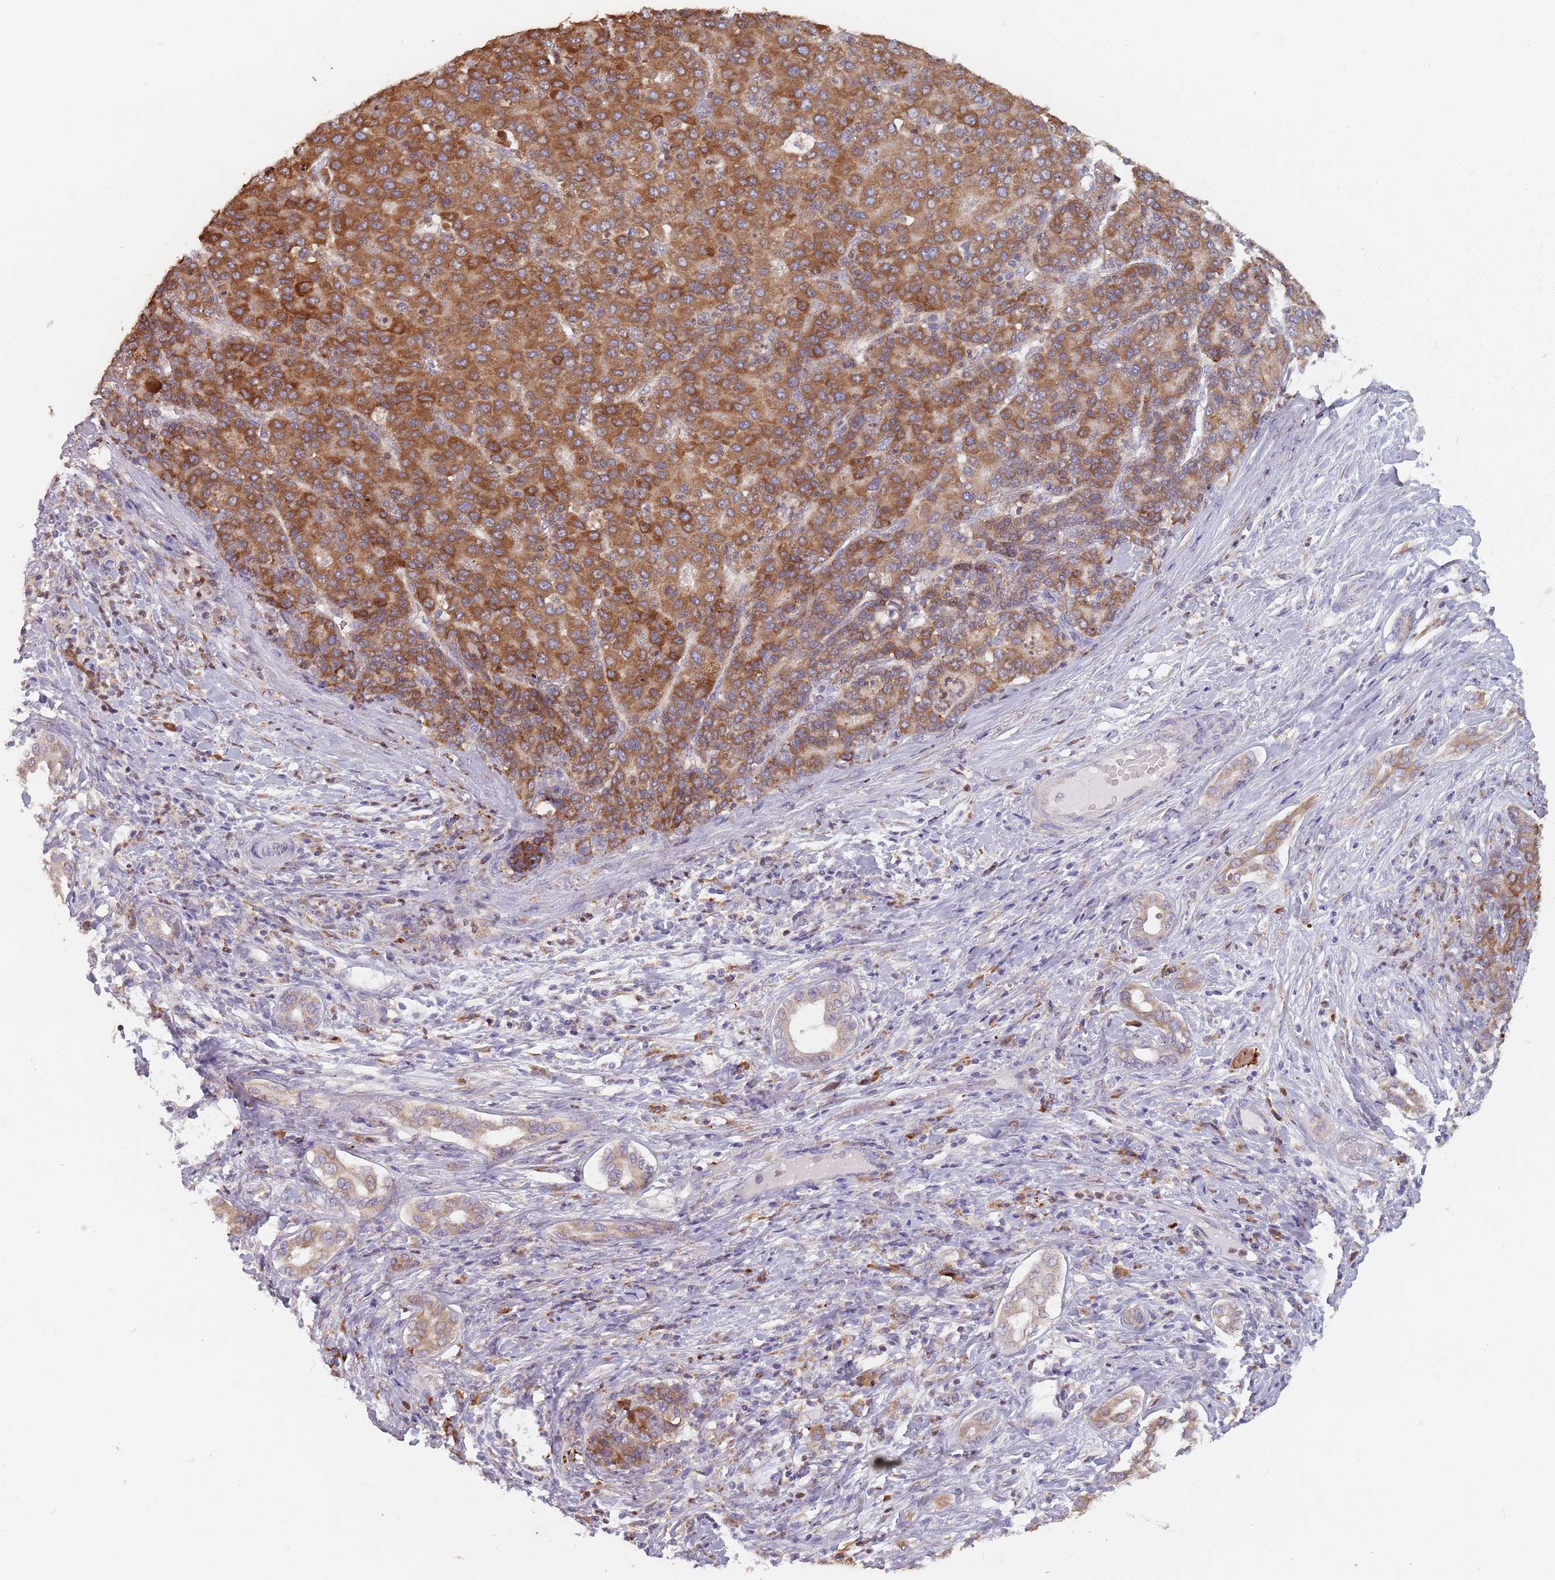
{"staining": {"intensity": "strong", "quantity": ">75%", "location": "cytoplasmic/membranous"}, "tissue": "liver cancer", "cell_type": "Tumor cells", "image_type": "cancer", "snomed": [{"axis": "morphology", "description": "Carcinoma, Hepatocellular, NOS"}, {"axis": "topography", "description": "Liver"}], "caption": "Strong cytoplasmic/membranous protein staining is identified in approximately >75% of tumor cells in liver cancer.", "gene": "RPS9", "patient": {"sex": "male", "age": 65}}